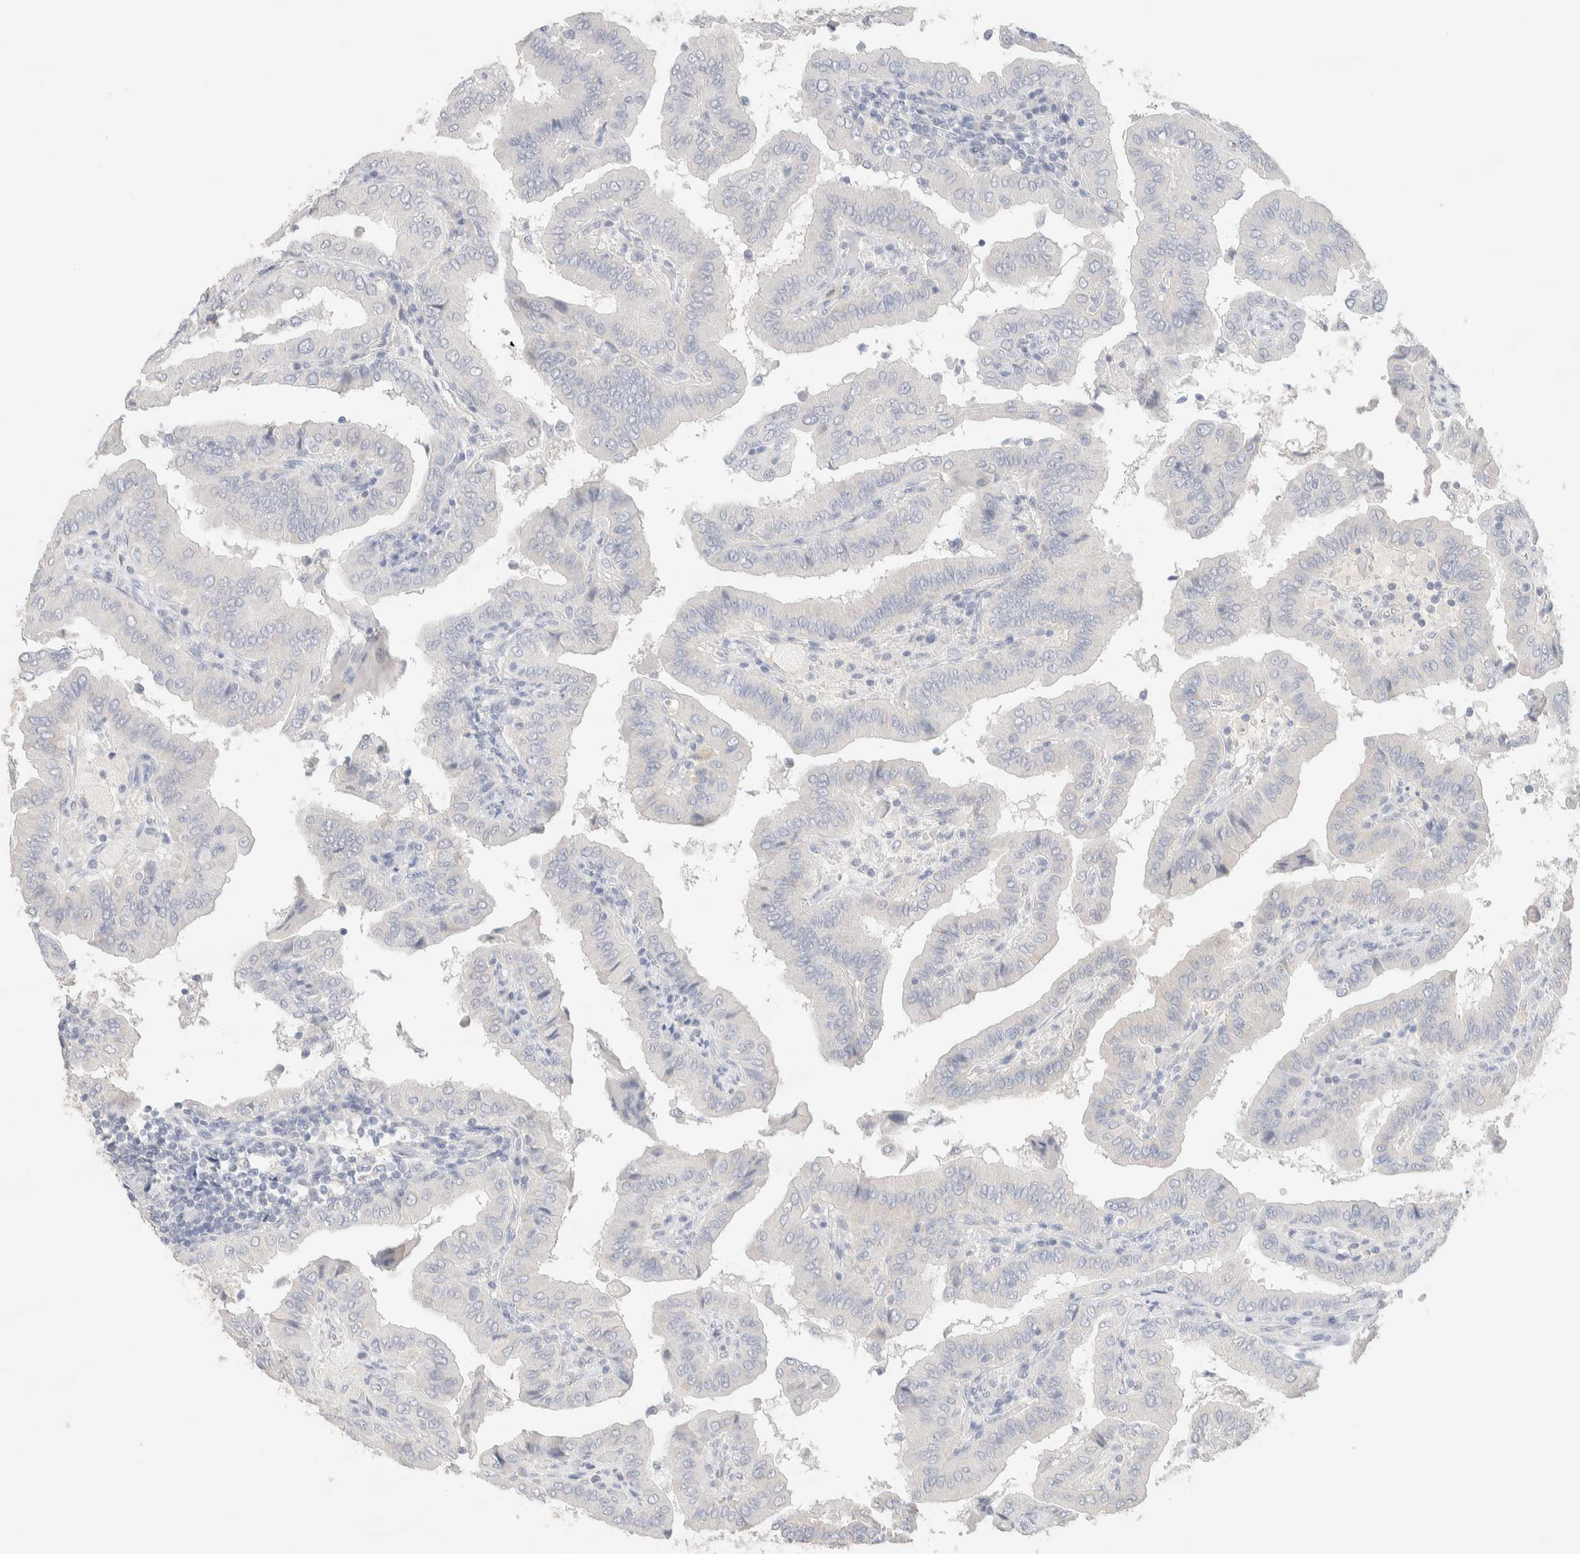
{"staining": {"intensity": "negative", "quantity": "none", "location": "none"}, "tissue": "thyroid cancer", "cell_type": "Tumor cells", "image_type": "cancer", "snomed": [{"axis": "morphology", "description": "Papillary adenocarcinoma, NOS"}, {"axis": "topography", "description": "Thyroid gland"}], "caption": "Immunohistochemistry (IHC) histopathology image of papillary adenocarcinoma (thyroid) stained for a protein (brown), which displays no positivity in tumor cells. (DAB IHC, high magnification).", "gene": "RIDA", "patient": {"sex": "male", "age": 33}}